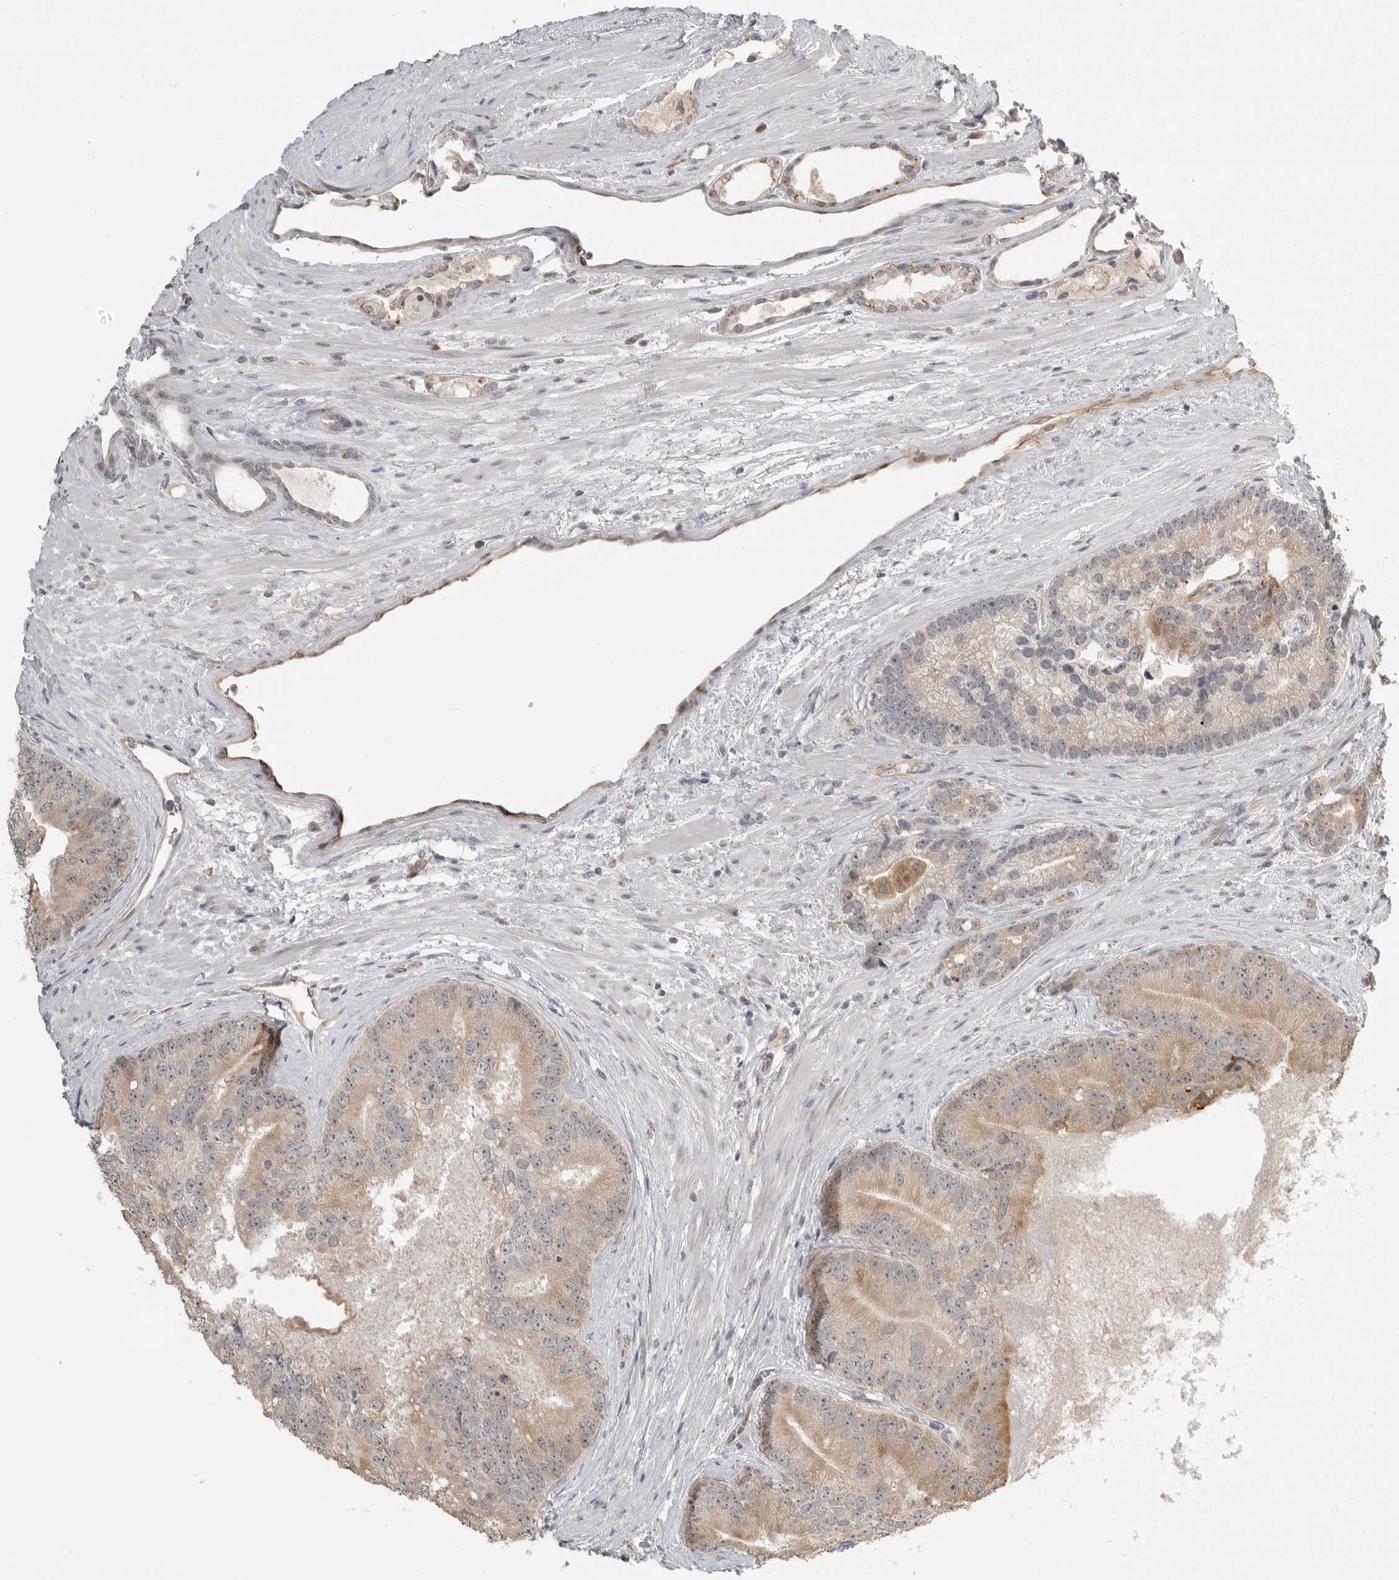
{"staining": {"intensity": "weak", "quantity": ">75%", "location": "cytoplasmic/membranous"}, "tissue": "prostate cancer", "cell_type": "Tumor cells", "image_type": "cancer", "snomed": [{"axis": "morphology", "description": "Adenocarcinoma, High grade"}, {"axis": "topography", "description": "Prostate"}], "caption": "This histopathology image displays IHC staining of human prostate cancer (adenocarcinoma (high-grade)), with low weak cytoplasmic/membranous staining in approximately >75% of tumor cells.", "gene": "SMG8", "patient": {"sex": "male", "age": 70}}